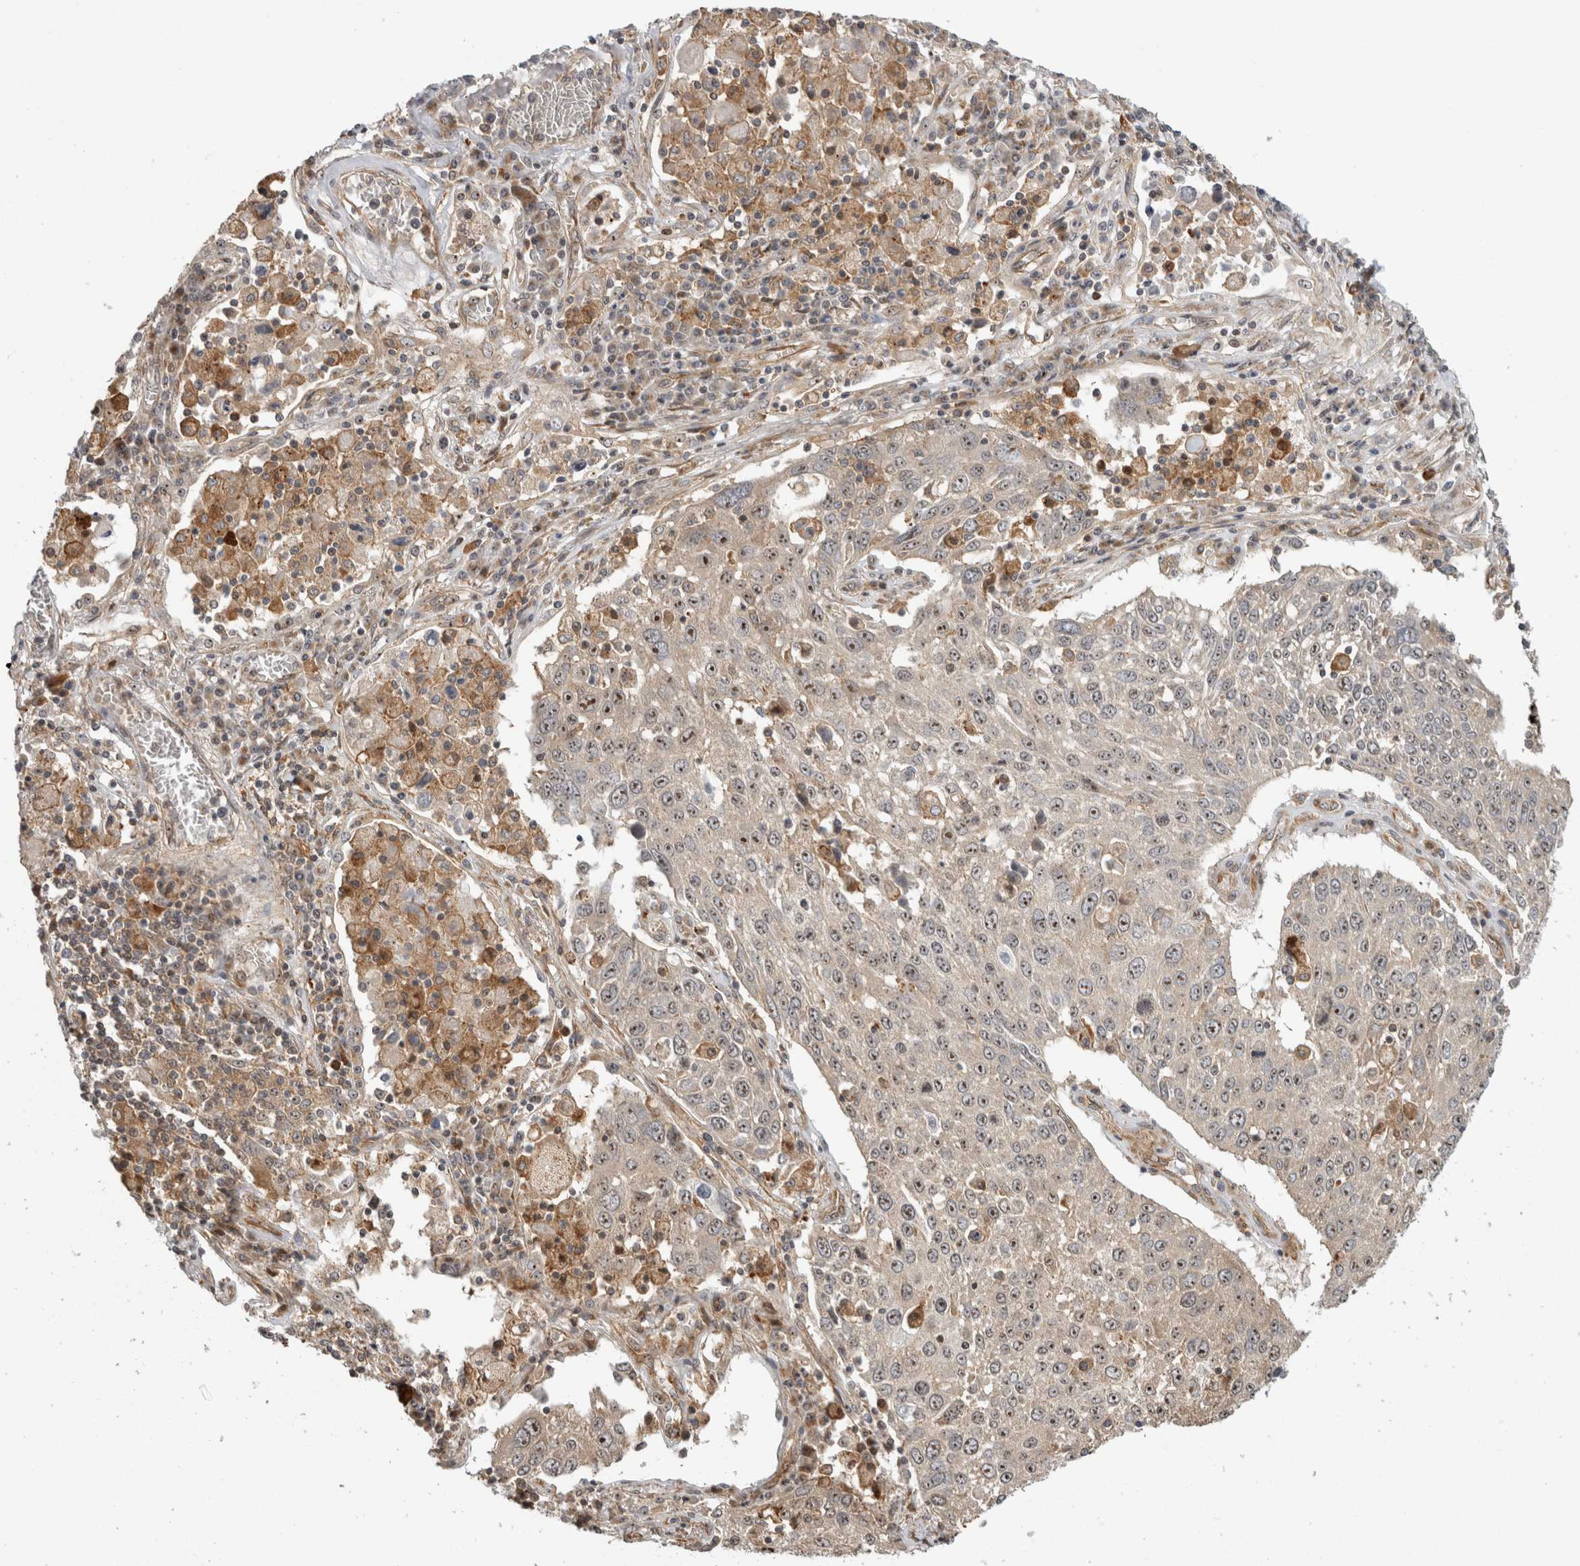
{"staining": {"intensity": "moderate", "quantity": ">75%", "location": "nuclear"}, "tissue": "lung cancer", "cell_type": "Tumor cells", "image_type": "cancer", "snomed": [{"axis": "morphology", "description": "Squamous cell carcinoma, NOS"}, {"axis": "topography", "description": "Lung"}], "caption": "Human lung cancer stained with a brown dye exhibits moderate nuclear positive staining in about >75% of tumor cells.", "gene": "WASF2", "patient": {"sex": "male", "age": 65}}